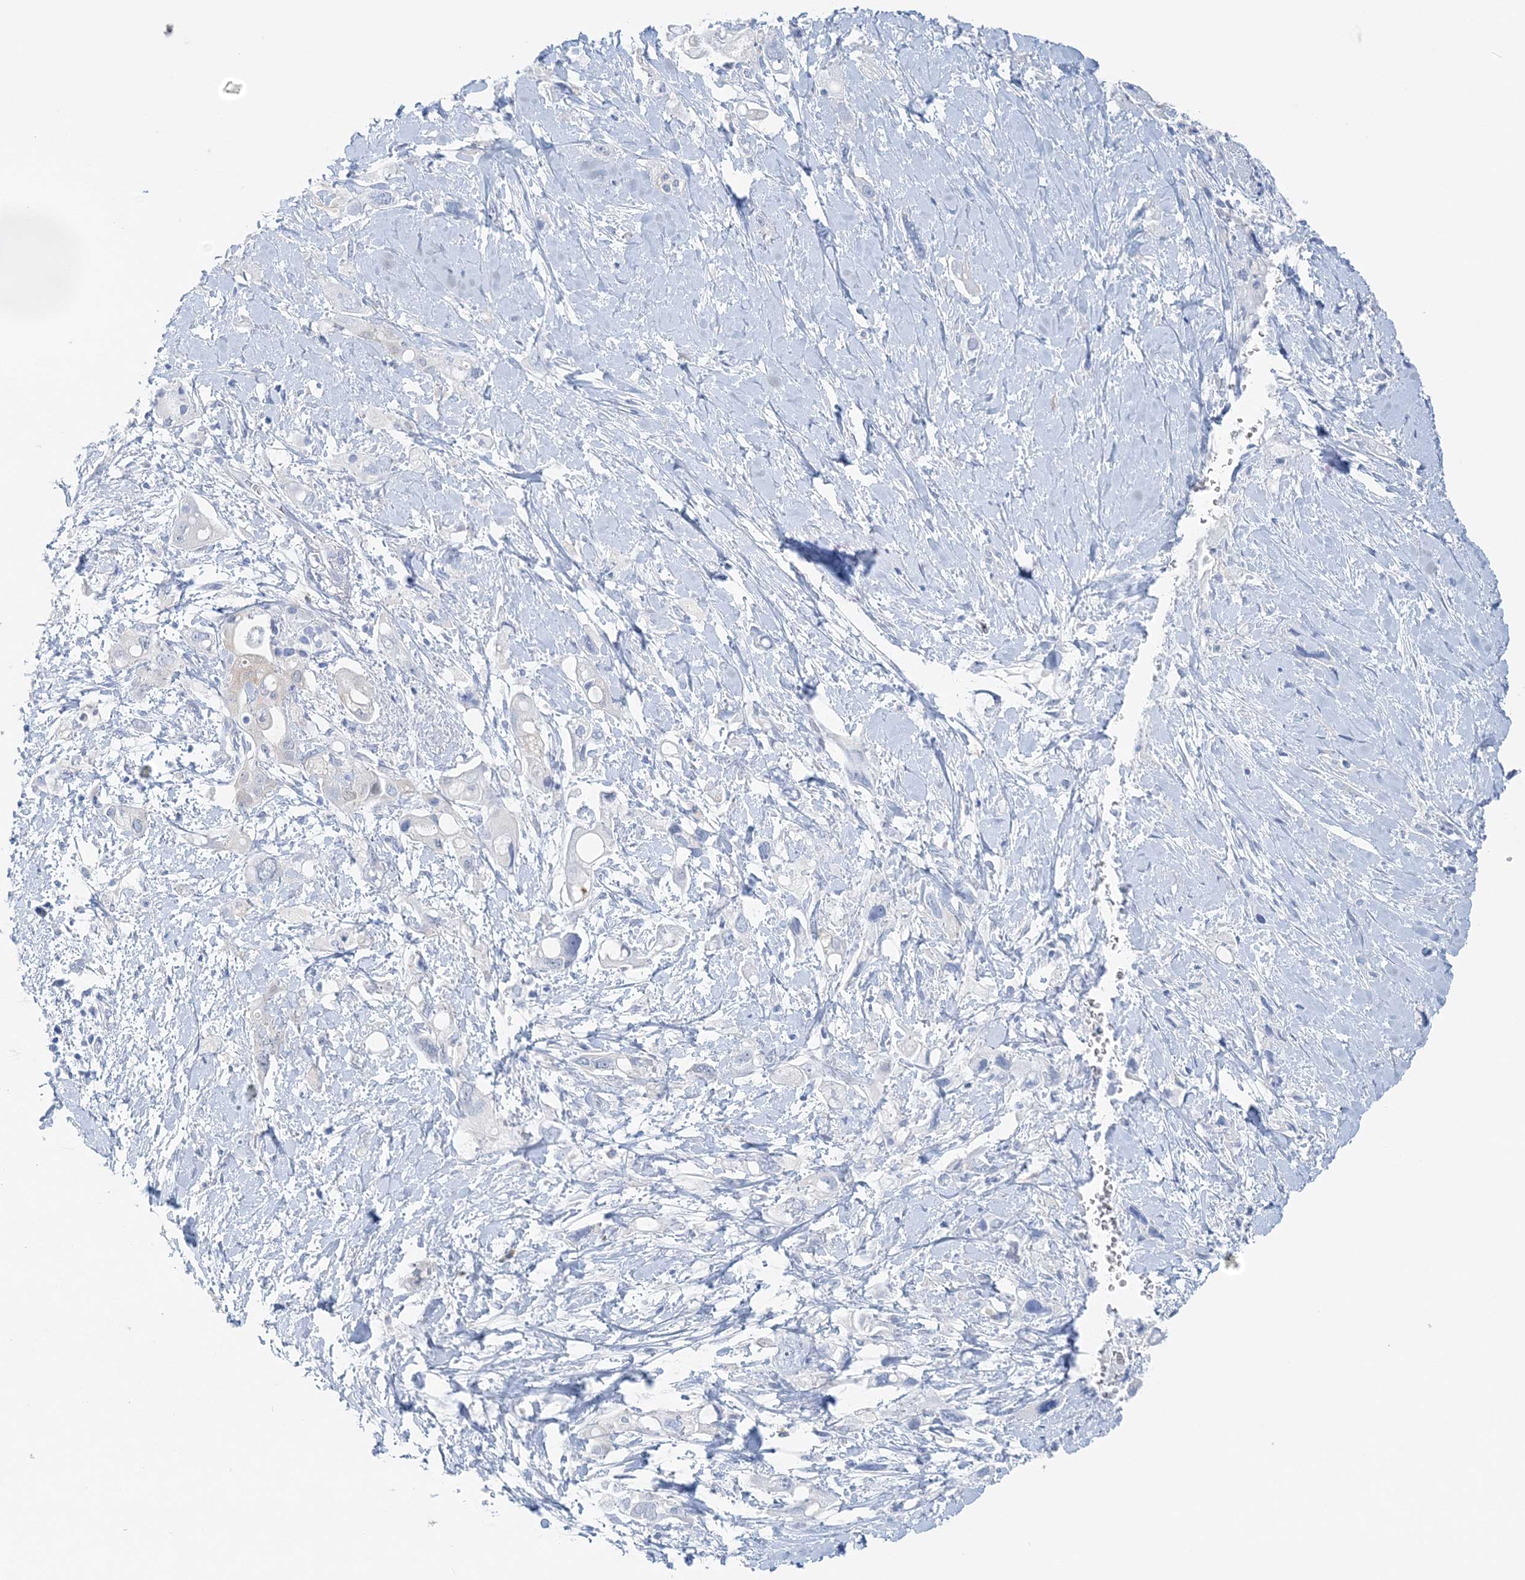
{"staining": {"intensity": "negative", "quantity": "none", "location": "none"}, "tissue": "pancreatic cancer", "cell_type": "Tumor cells", "image_type": "cancer", "snomed": [{"axis": "morphology", "description": "Adenocarcinoma, NOS"}, {"axis": "topography", "description": "Pancreas"}], "caption": "This is a histopathology image of IHC staining of adenocarcinoma (pancreatic), which shows no expression in tumor cells.", "gene": "HMGCS1", "patient": {"sex": "female", "age": 56}}